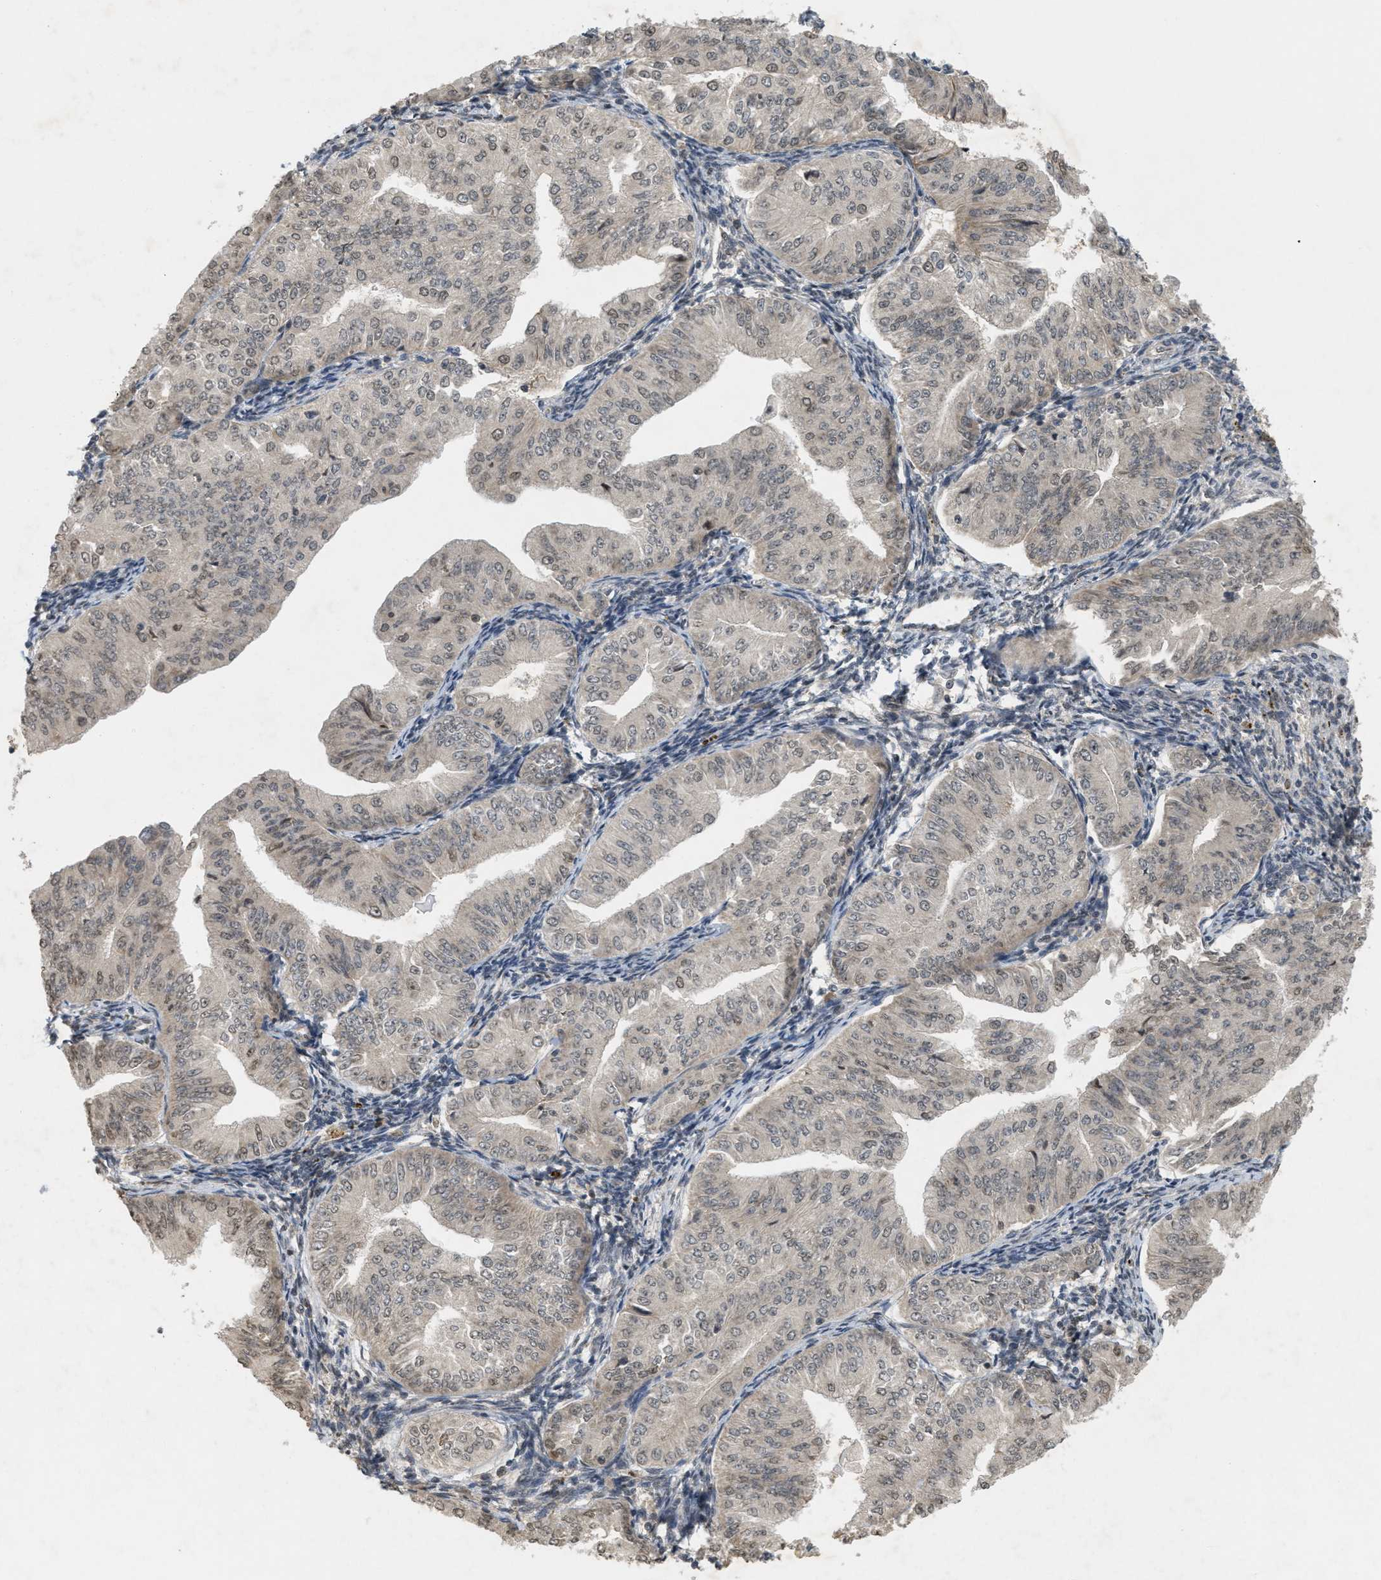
{"staining": {"intensity": "weak", "quantity": ">75%", "location": "cytoplasmic/membranous,nuclear"}, "tissue": "endometrial cancer", "cell_type": "Tumor cells", "image_type": "cancer", "snomed": [{"axis": "morphology", "description": "Normal tissue, NOS"}, {"axis": "morphology", "description": "Adenocarcinoma, NOS"}, {"axis": "topography", "description": "Endometrium"}], "caption": "Human endometrial adenocarcinoma stained with a brown dye shows weak cytoplasmic/membranous and nuclear positive positivity in approximately >75% of tumor cells.", "gene": "PRKD1", "patient": {"sex": "female", "age": 53}}